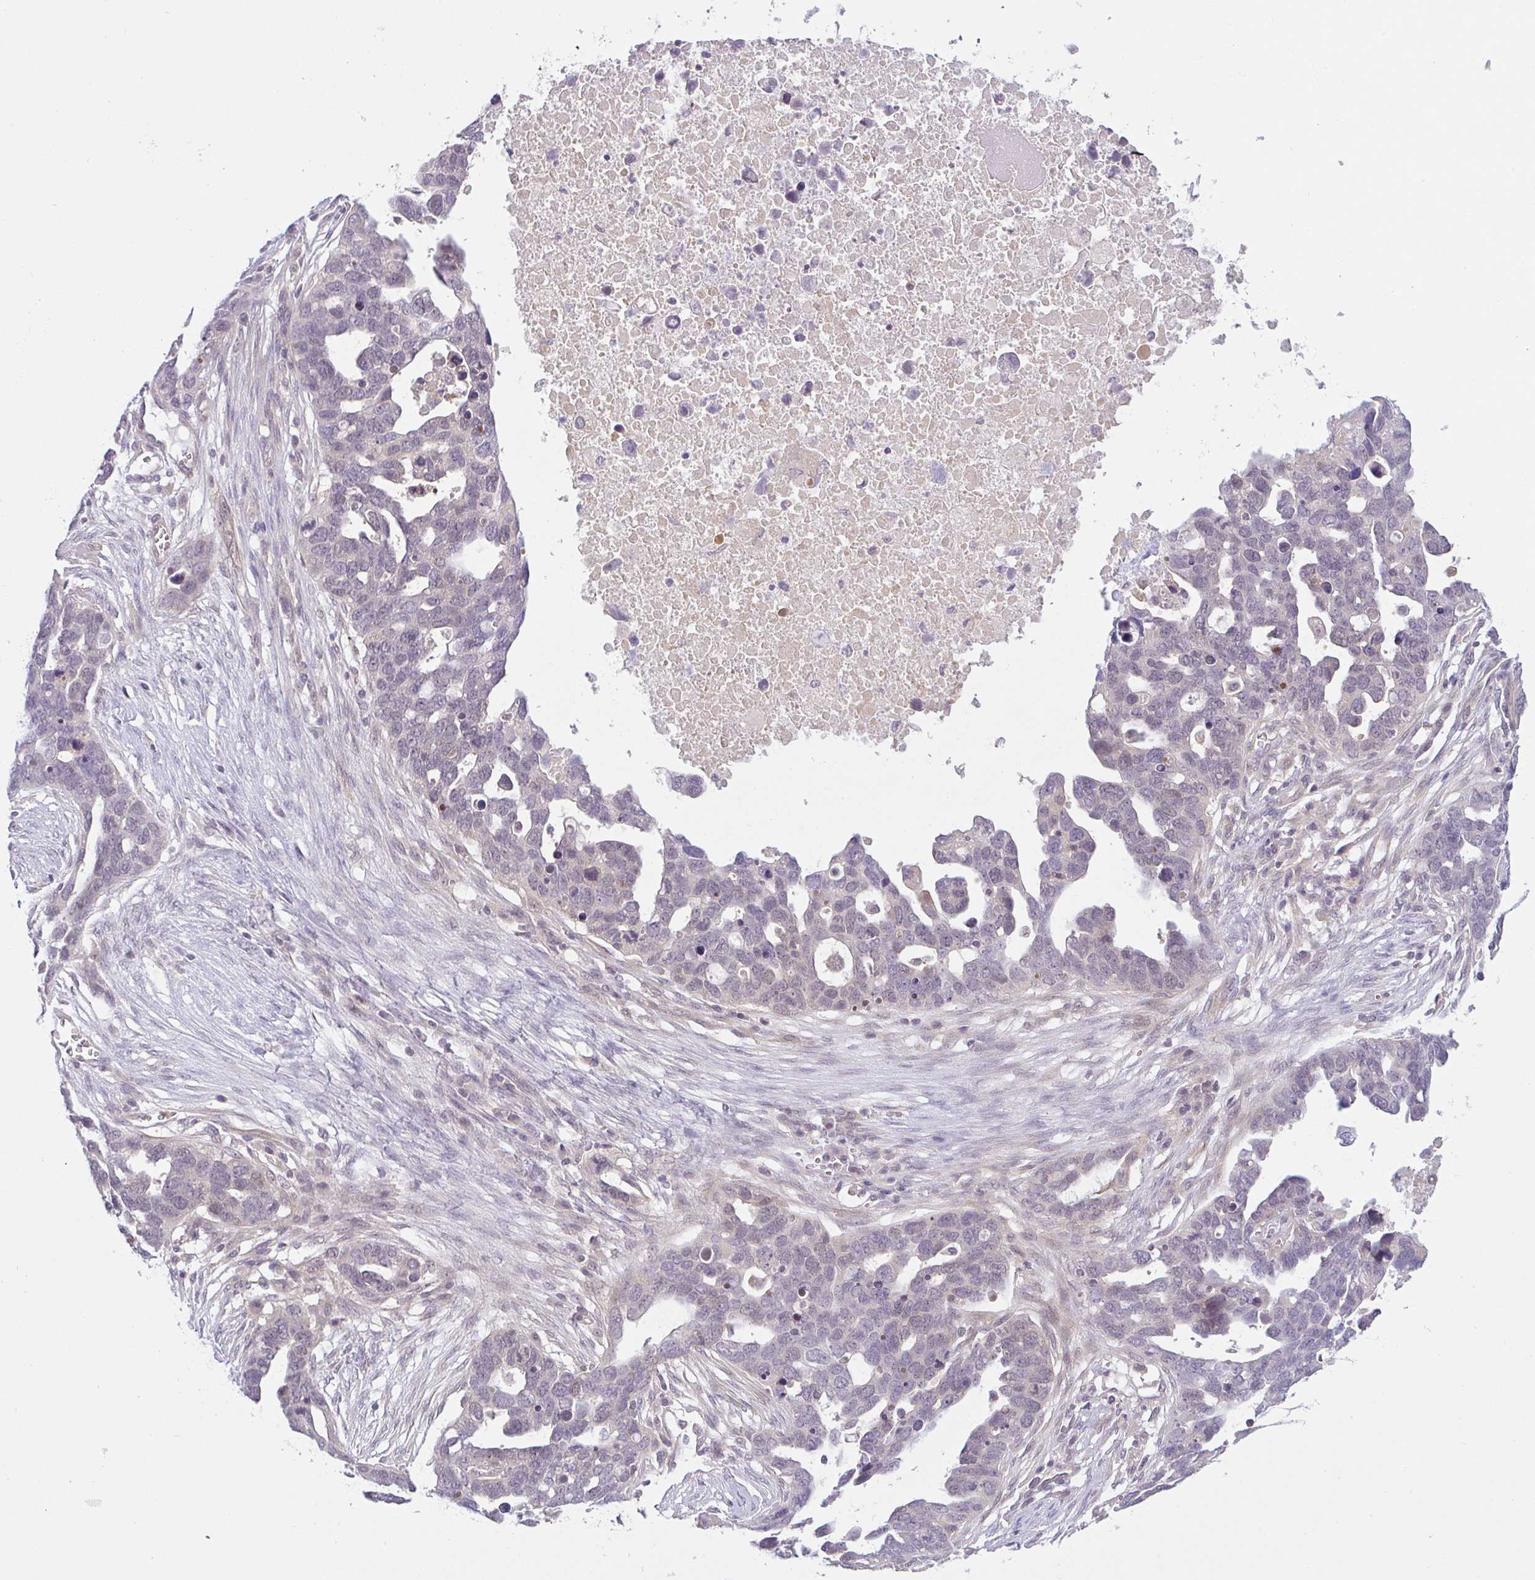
{"staining": {"intensity": "negative", "quantity": "none", "location": "none"}, "tissue": "ovarian cancer", "cell_type": "Tumor cells", "image_type": "cancer", "snomed": [{"axis": "morphology", "description": "Cystadenocarcinoma, serous, NOS"}, {"axis": "topography", "description": "Ovary"}], "caption": "Protein analysis of ovarian cancer shows no significant staining in tumor cells.", "gene": "CSE1L", "patient": {"sex": "female", "age": 54}}